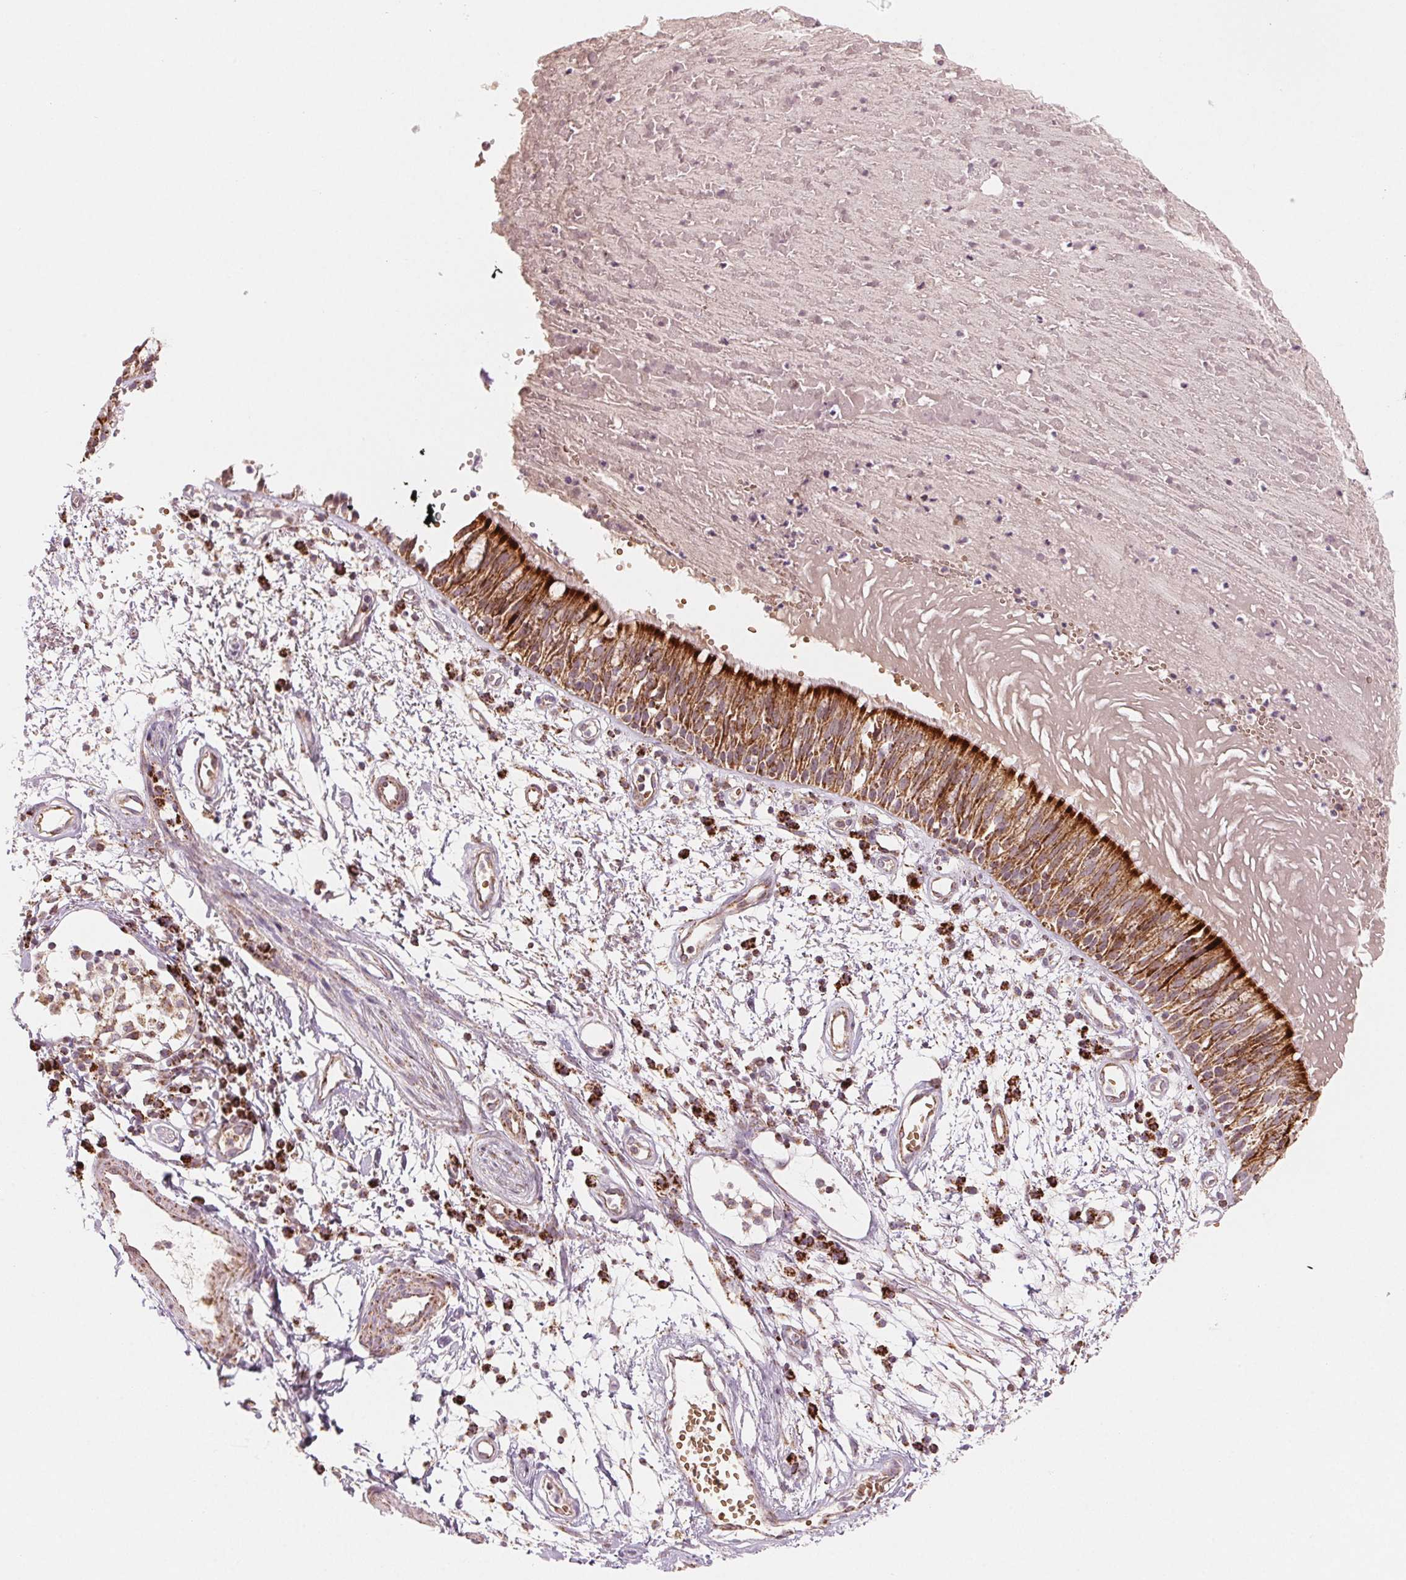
{"staining": {"intensity": "strong", "quantity": ">75%", "location": "cytoplasmic/membranous"}, "tissue": "bronchus", "cell_type": "Respiratory epithelial cells", "image_type": "normal", "snomed": [{"axis": "morphology", "description": "Normal tissue, NOS"}, {"axis": "morphology", "description": "Squamous cell carcinoma, NOS"}, {"axis": "topography", "description": "Cartilage tissue"}, {"axis": "topography", "description": "Bronchus"}, {"axis": "topography", "description": "Lung"}], "caption": "A brown stain shows strong cytoplasmic/membranous positivity of a protein in respiratory epithelial cells of normal bronchus. Nuclei are stained in blue.", "gene": "HINT2", "patient": {"sex": "male", "age": 66}}